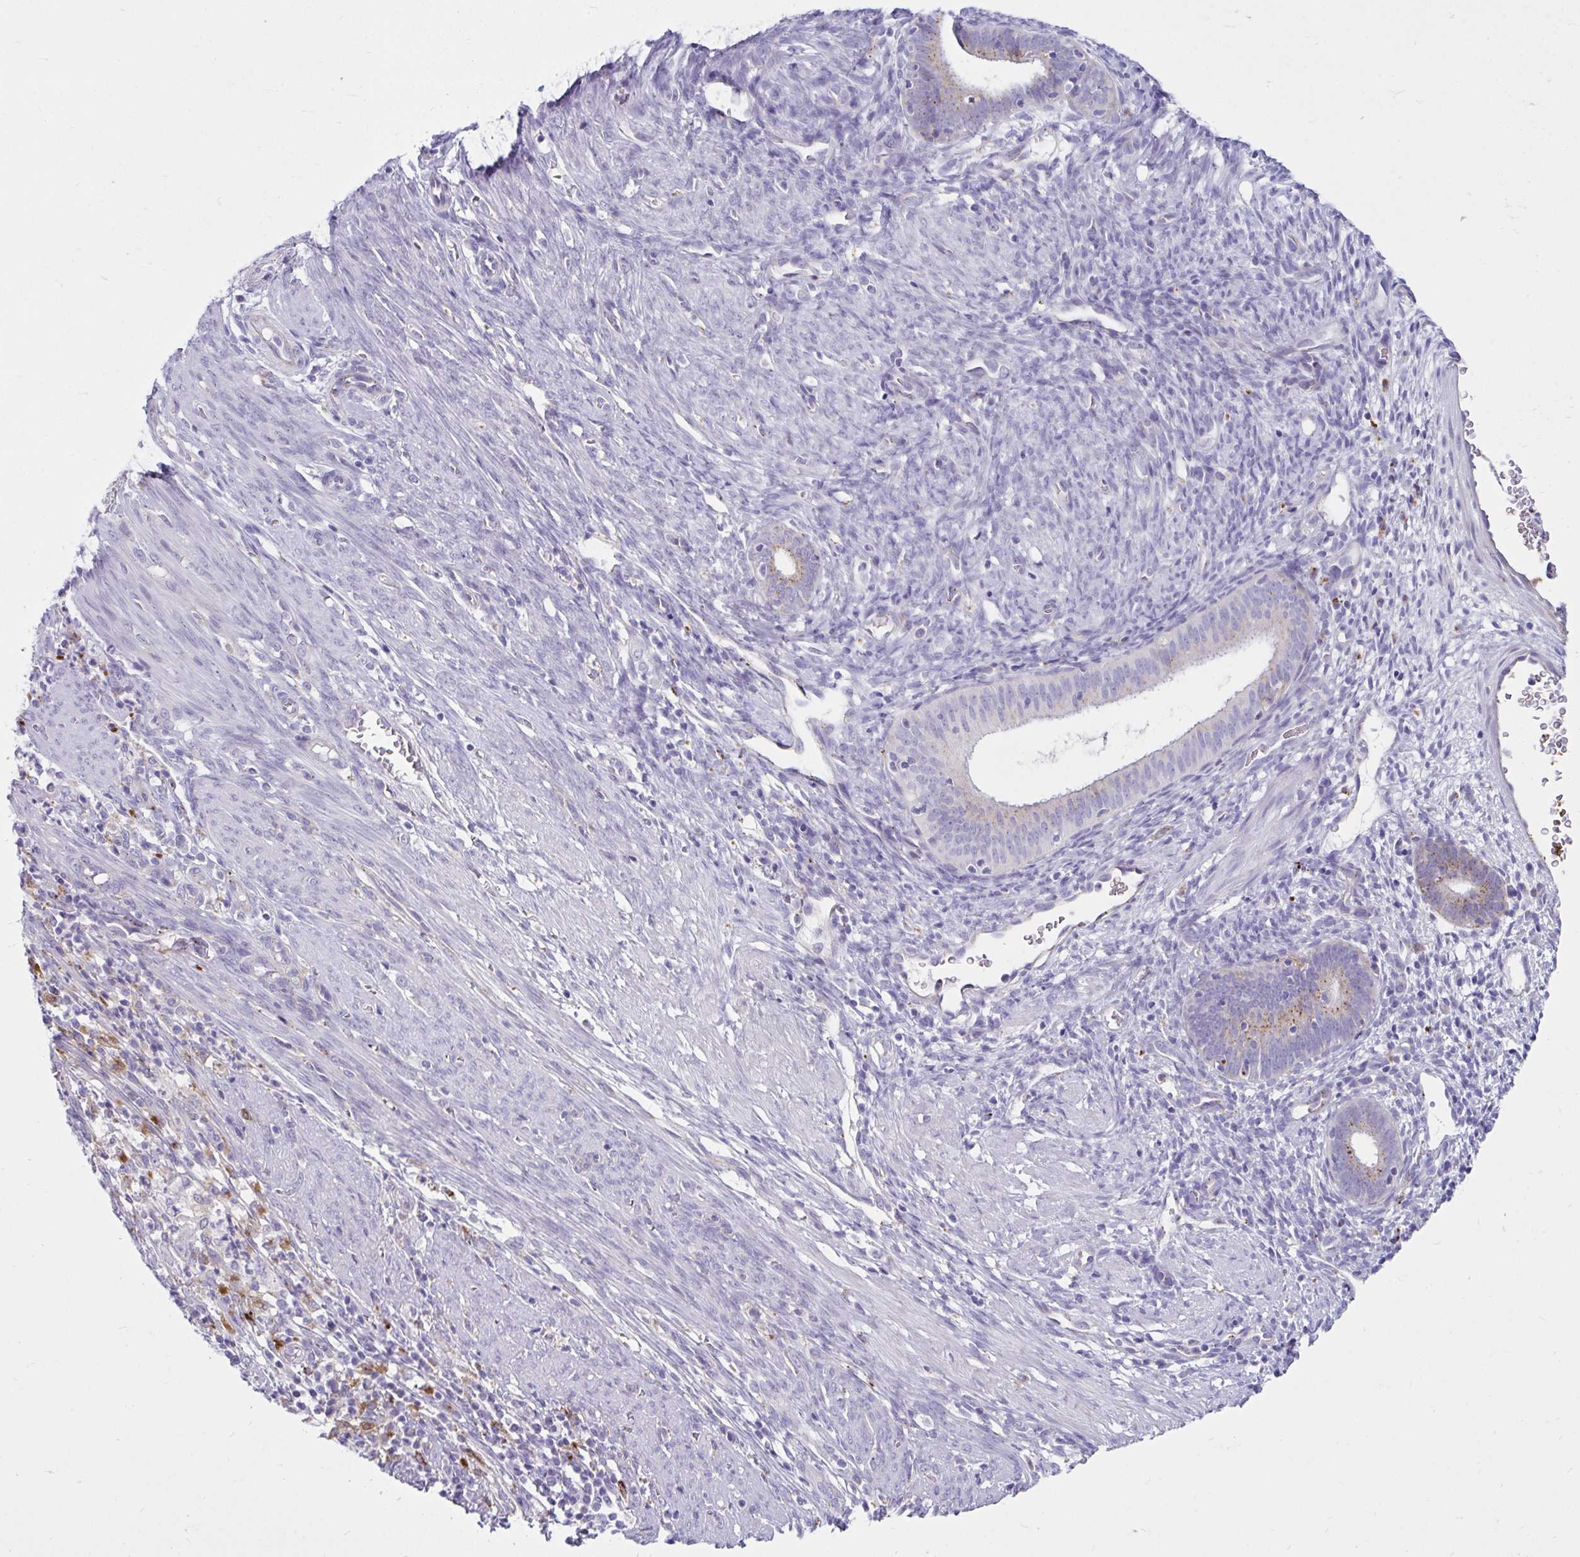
{"staining": {"intensity": "weak", "quantity": "<25%", "location": "cytoplasmic/membranous"}, "tissue": "endometrial cancer", "cell_type": "Tumor cells", "image_type": "cancer", "snomed": [{"axis": "morphology", "description": "Adenocarcinoma, NOS"}, {"axis": "topography", "description": "Endometrium"}], "caption": "Image shows no significant protein staining in tumor cells of endometrial cancer.", "gene": "CTSZ", "patient": {"sex": "female", "age": 51}}